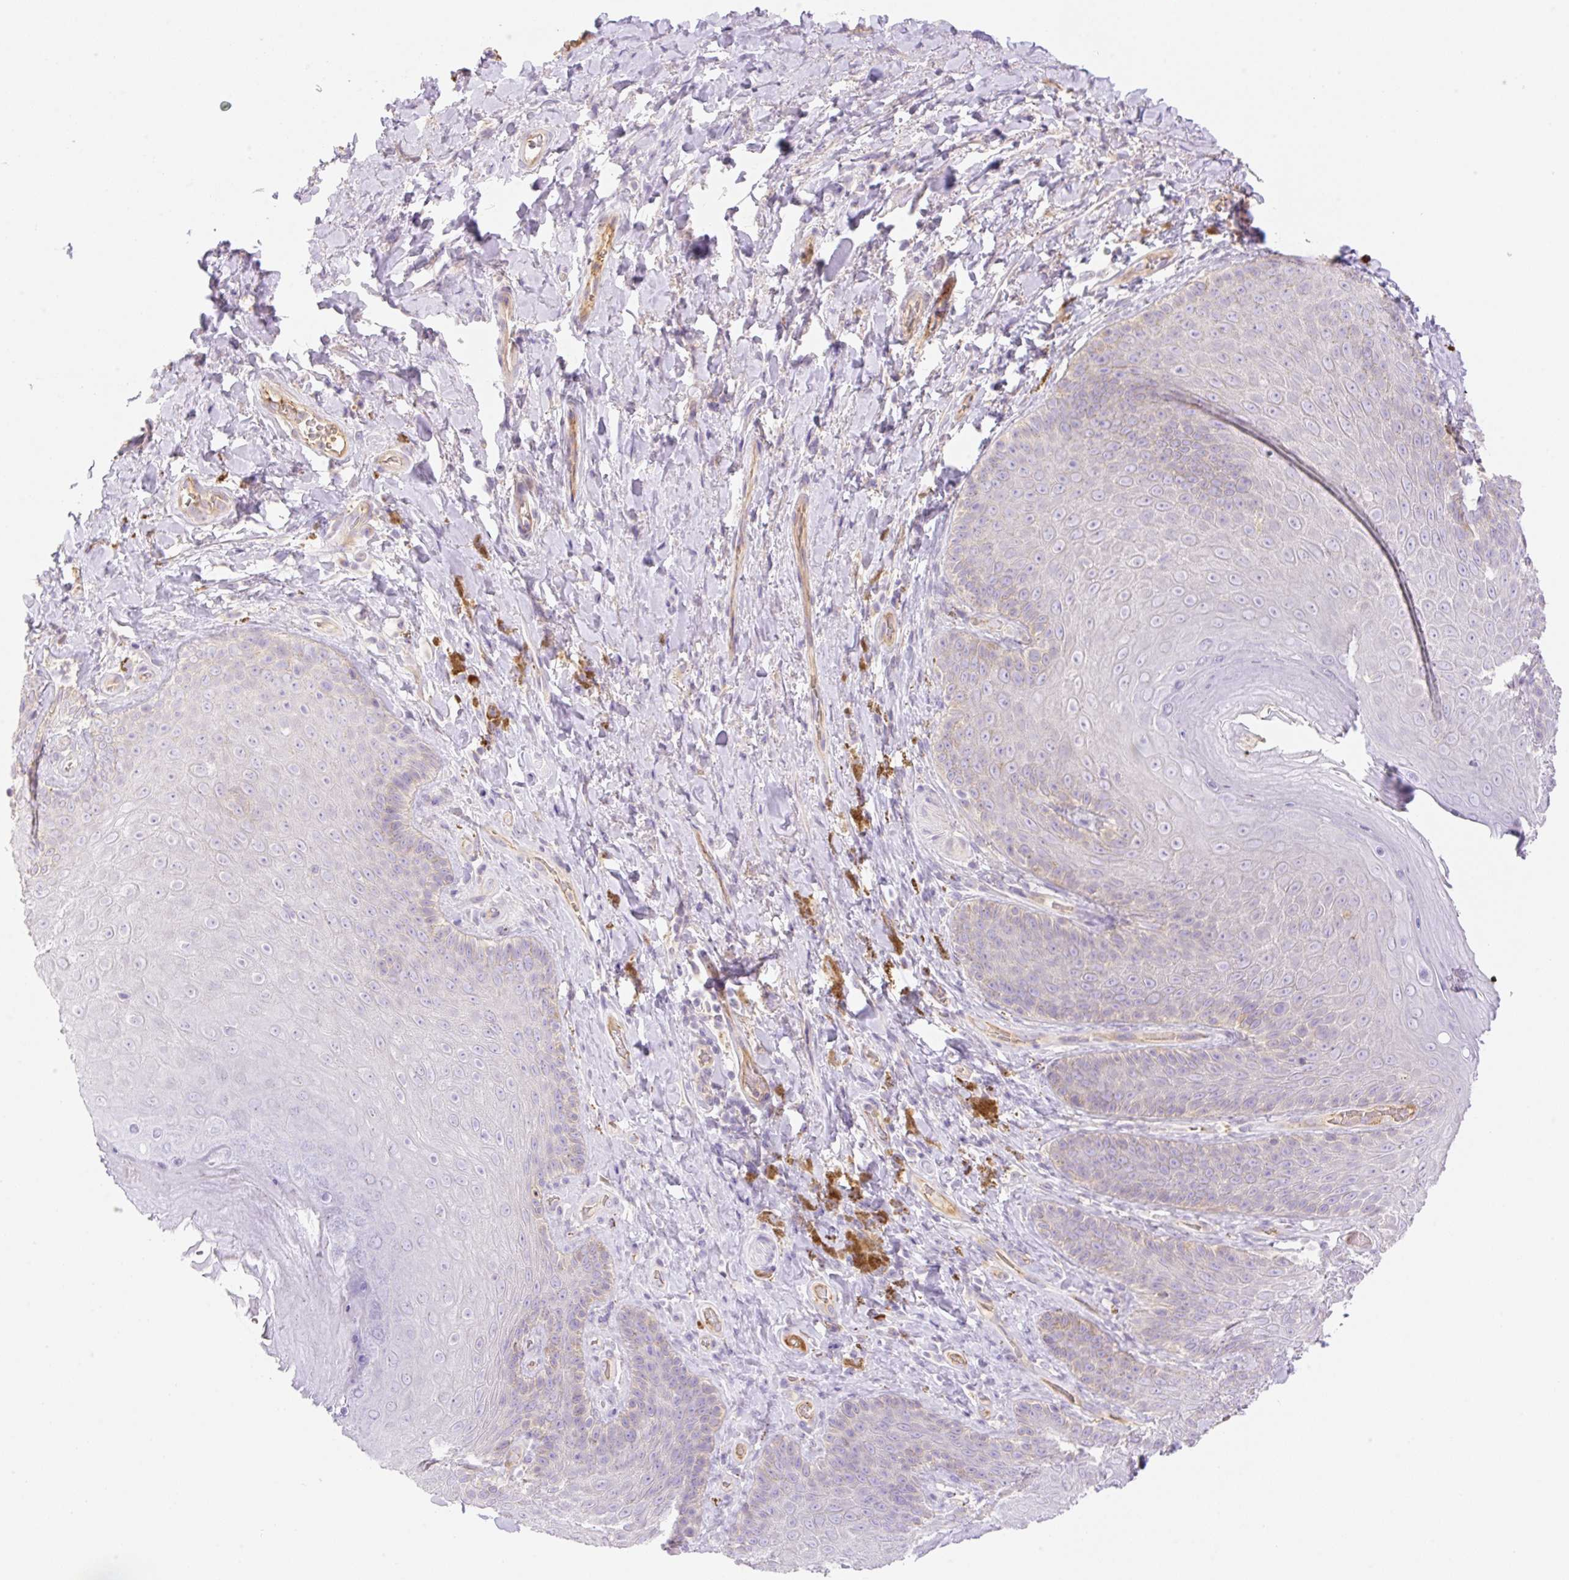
{"staining": {"intensity": "negative", "quantity": "none", "location": "none"}, "tissue": "skin", "cell_type": "Epidermal cells", "image_type": "normal", "snomed": [{"axis": "morphology", "description": "Normal tissue, NOS"}, {"axis": "topography", "description": "Anal"}, {"axis": "topography", "description": "Peripheral nerve tissue"}], "caption": "Unremarkable skin was stained to show a protein in brown. There is no significant expression in epidermal cells. (Immunohistochemistry (ihc), brightfield microscopy, high magnification).", "gene": "DENND5A", "patient": {"sex": "male", "age": 53}}